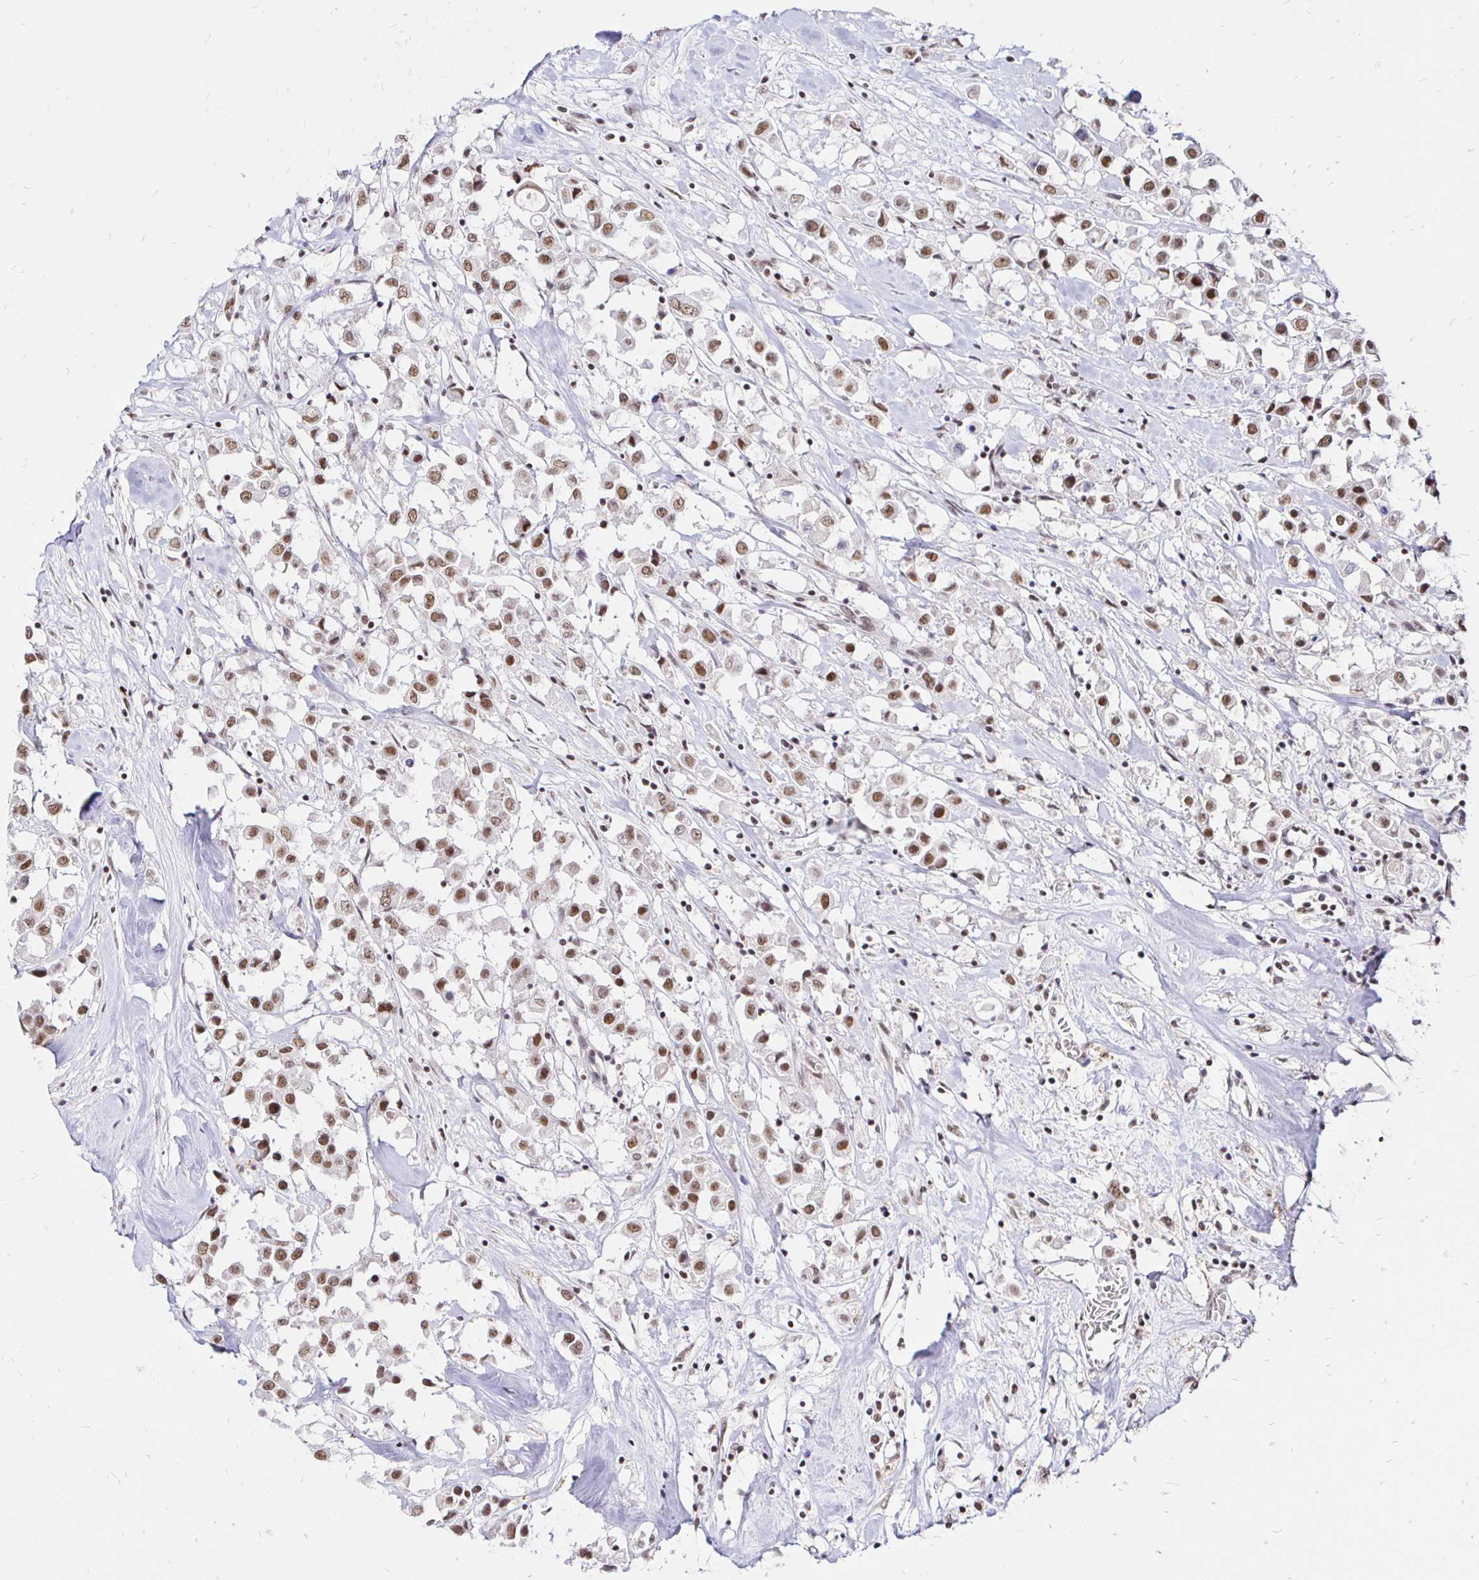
{"staining": {"intensity": "moderate", "quantity": ">75%", "location": "nuclear"}, "tissue": "breast cancer", "cell_type": "Tumor cells", "image_type": "cancer", "snomed": [{"axis": "morphology", "description": "Duct carcinoma"}, {"axis": "topography", "description": "Breast"}], "caption": "Human intraductal carcinoma (breast) stained for a protein (brown) exhibits moderate nuclear positive staining in approximately >75% of tumor cells.", "gene": "SIN3A", "patient": {"sex": "female", "age": 61}}